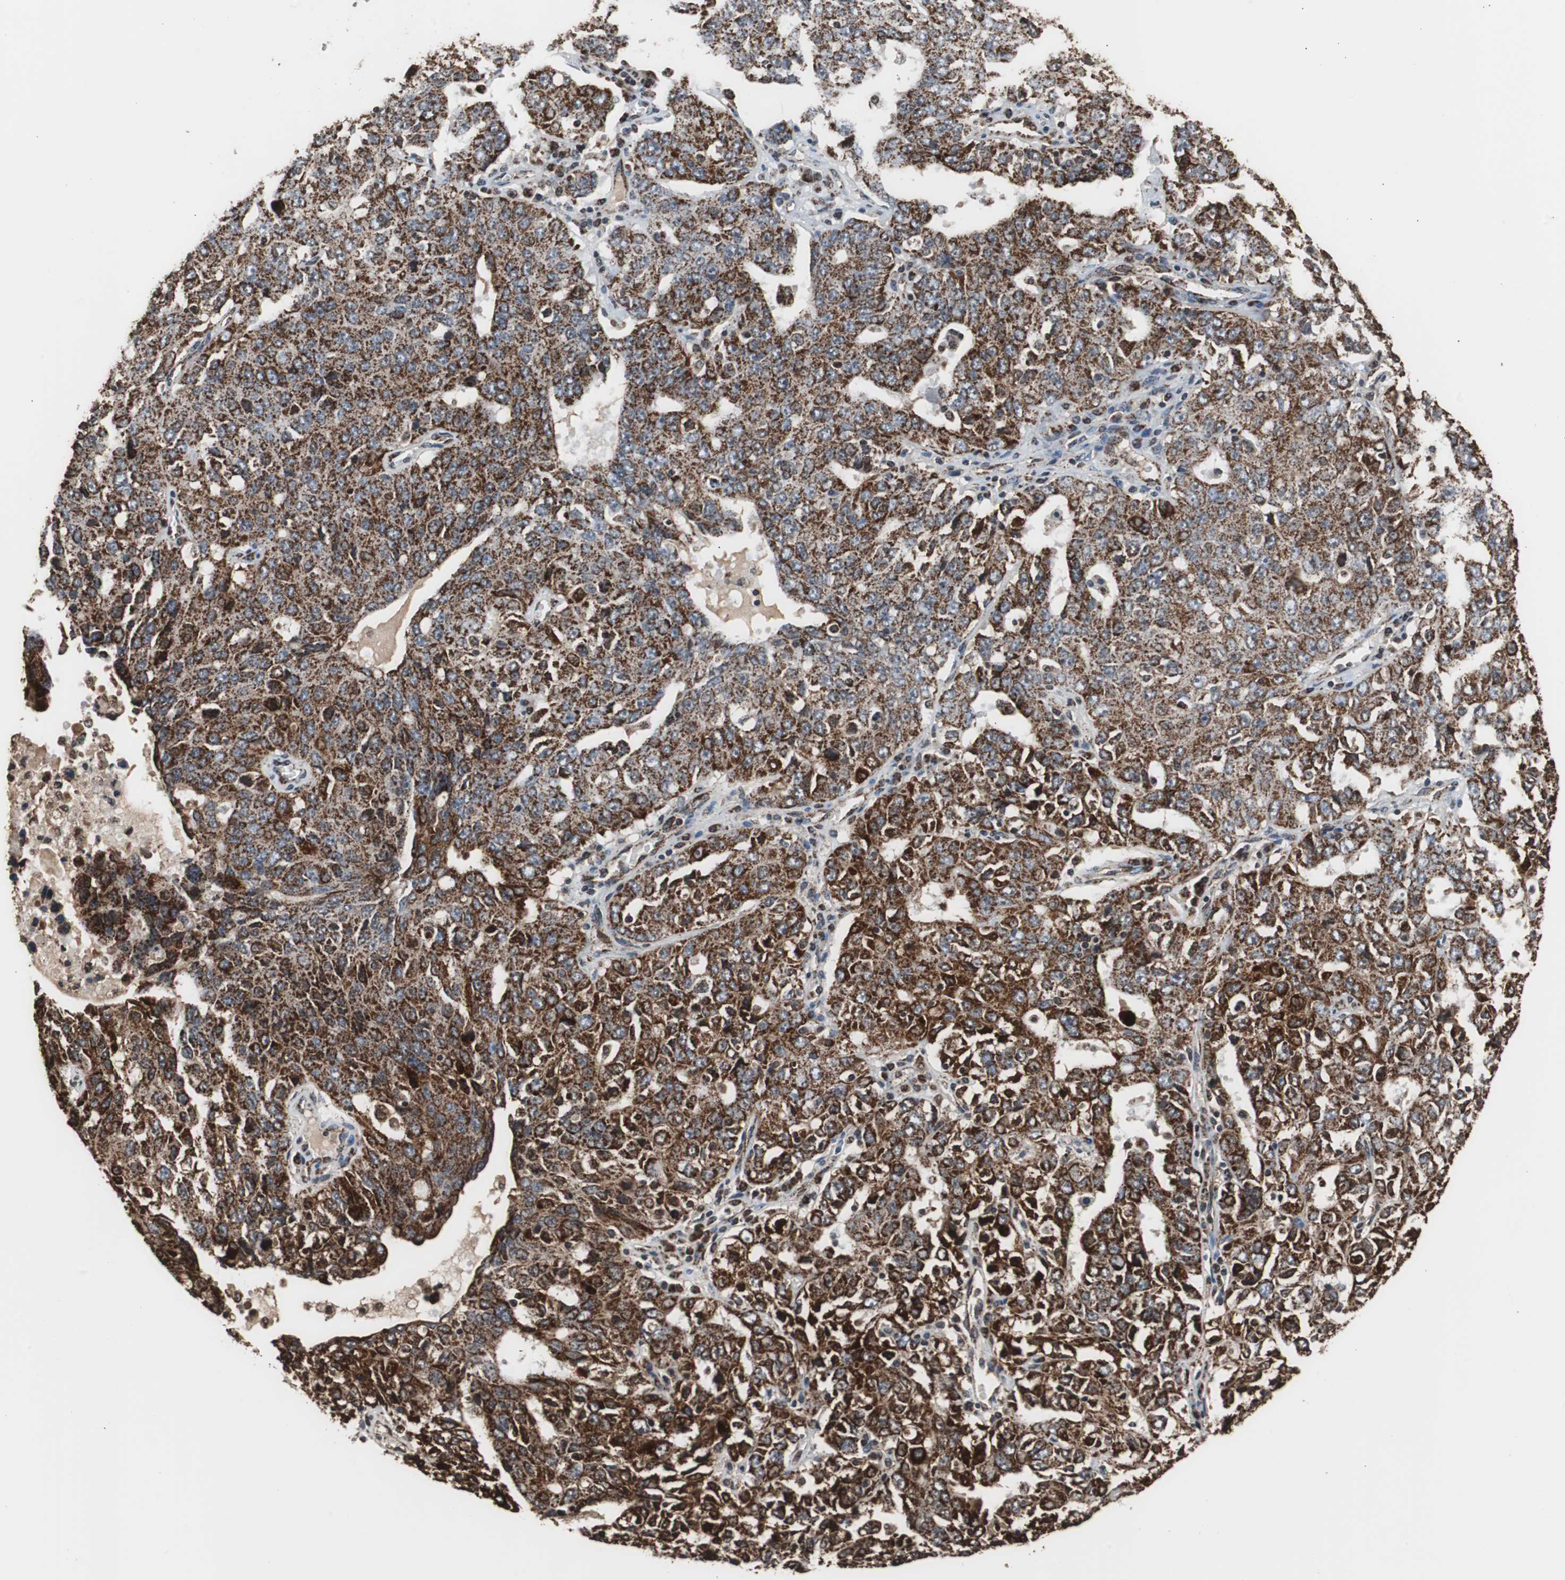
{"staining": {"intensity": "strong", "quantity": ">75%", "location": "cytoplasmic/membranous"}, "tissue": "ovarian cancer", "cell_type": "Tumor cells", "image_type": "cancer", "snomed": [{"axis": "morphology", "description": "Carcinoma, endometroid"}, {"axis": "topography", "description": "Ovary"}], "caption": "Ovarian cancer stained with a protein marker exhibits strong staining in tumor cells.", "gene": "HSPA9", "patient": {"sex": "female", "age": 62}}